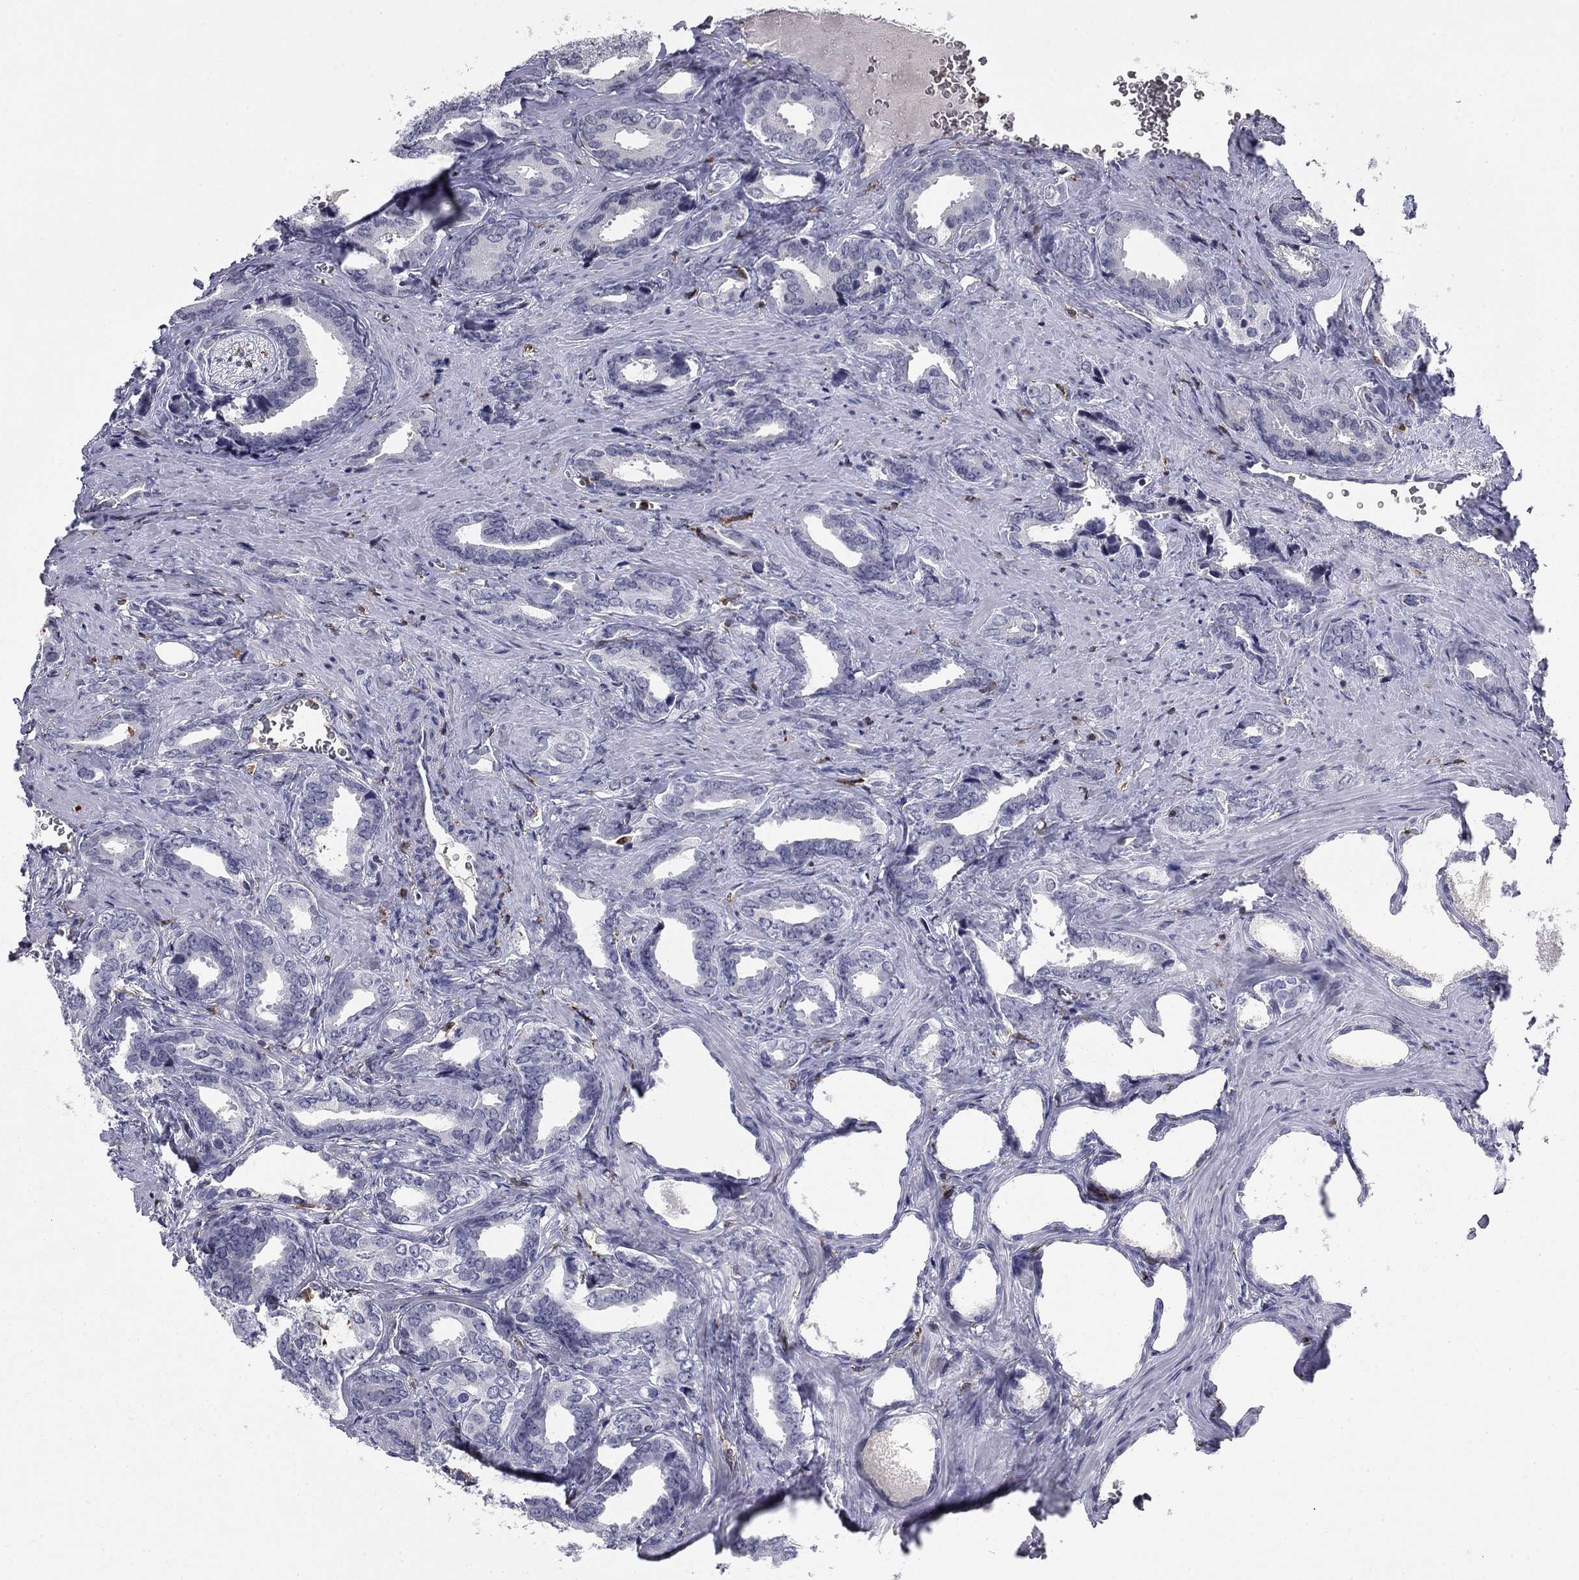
{"staining": {"intensity": "negative", "quantity": "none", "location": "none"}, "tissue": "prostate cancer", "cell_type": "Tumor cells", "image_type": "cancer", "snomed": [{"axis": "morphology", "description": "Adenocarcinoma, NOS"}, {"axis": "topography", "description": "Prostate"}], "caption": "The image demonstrates no staining of tumor cells in prostate cancer (adenocarcinoma).", "gene": "PLCB2", "patient": {"sex": "male", "age": 66}}